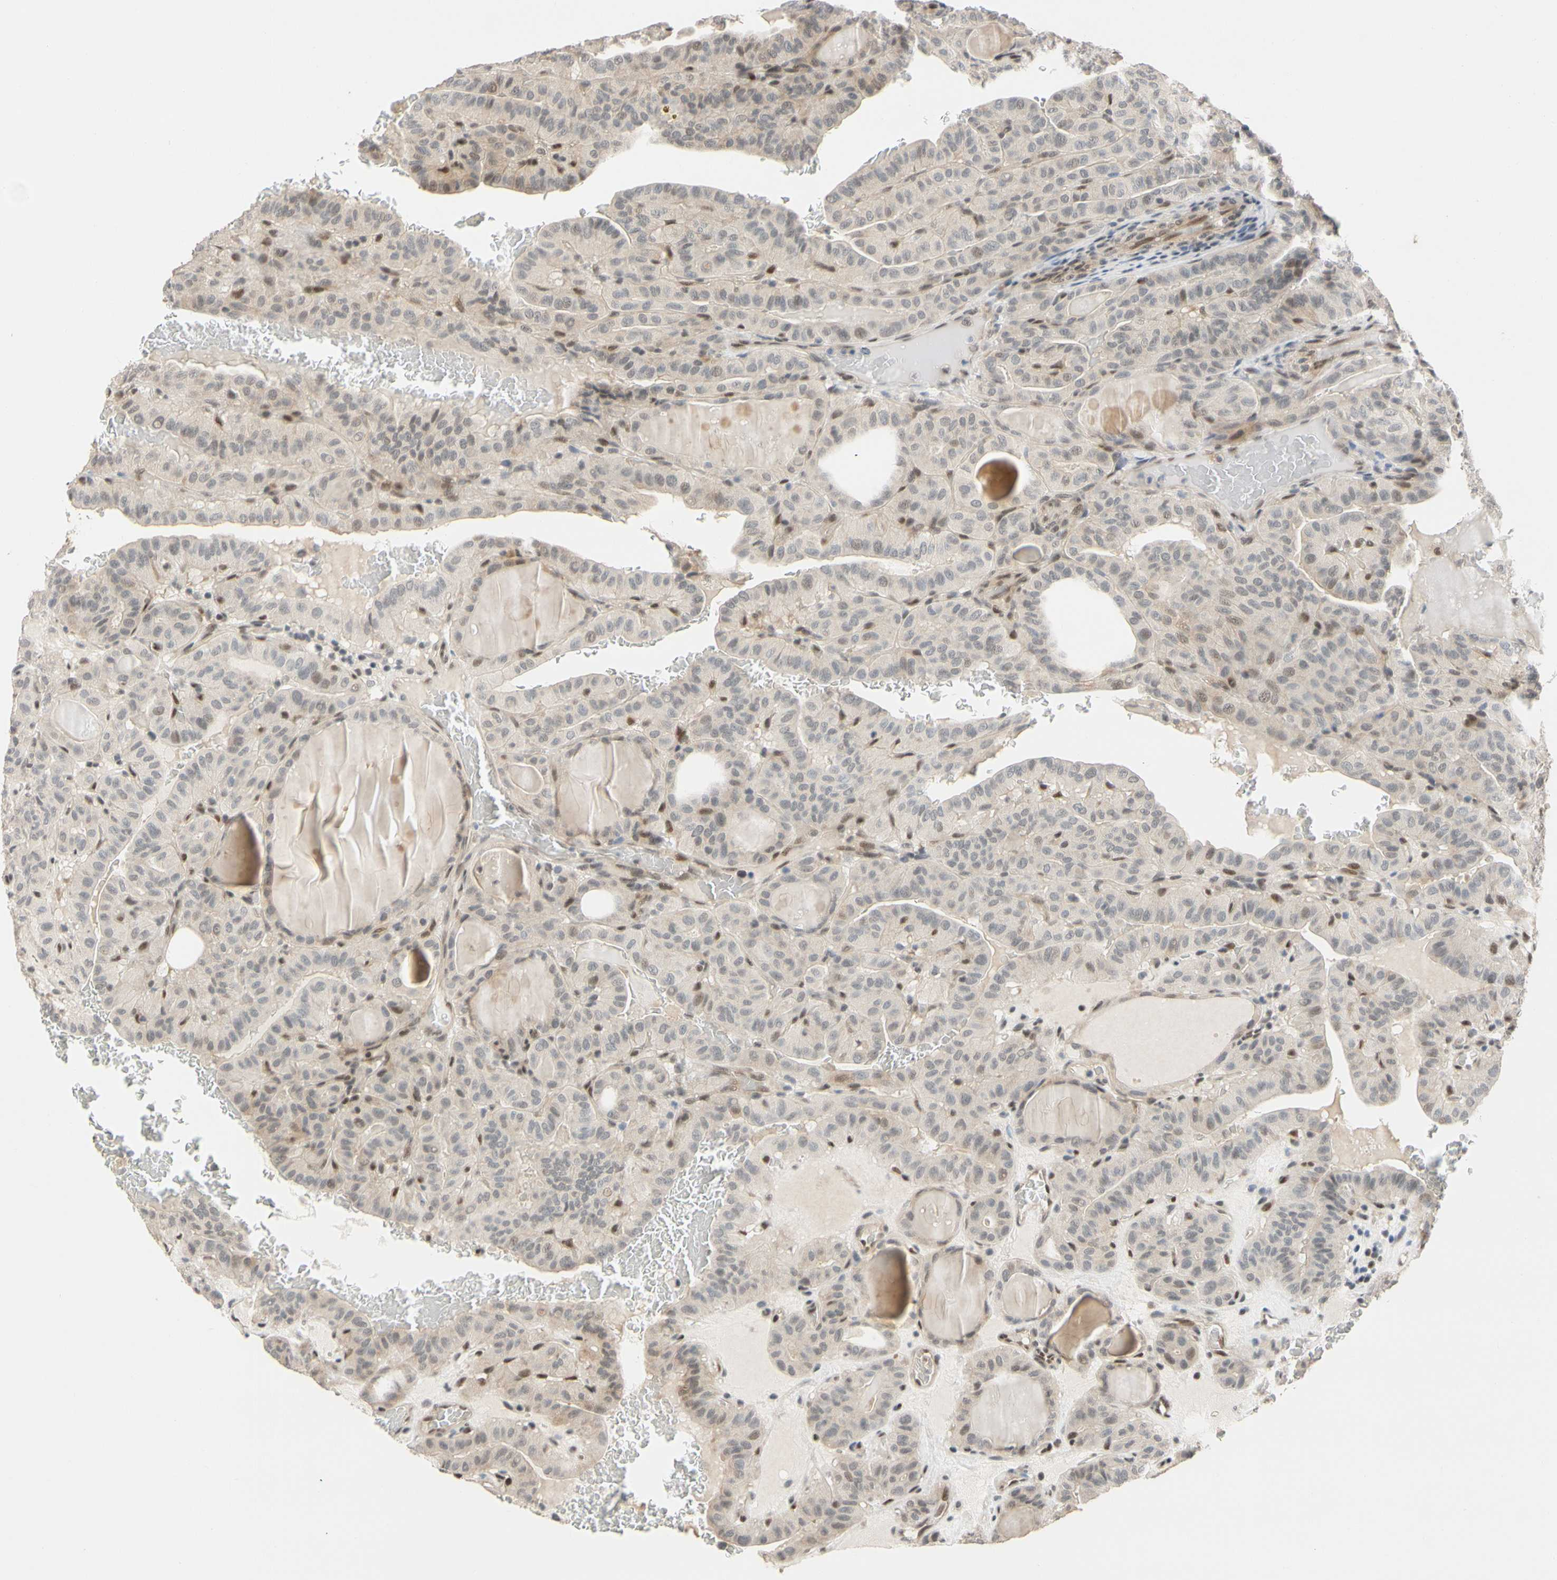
{"staining": {"intensity": "weak", "quantity": "<25%", "location": "cytoplasmic/membranous,nuclear"}, "tissue": "thyroid cancer", "cell_type": "Tumor cells", "image_type": "cancer", "snomed": [{"axis": "morphology", "description": "Papillary adenocarcinoma, NOS"}, {"axis": "topography", "description": "Thyroid gland"}], "caption": "Tumor cells are negative for brown protein staining in thyroid cancer (papillary adenocarcinoma).", "gene": "TAF4", "patient": {"sex": "male", "age": 77}}